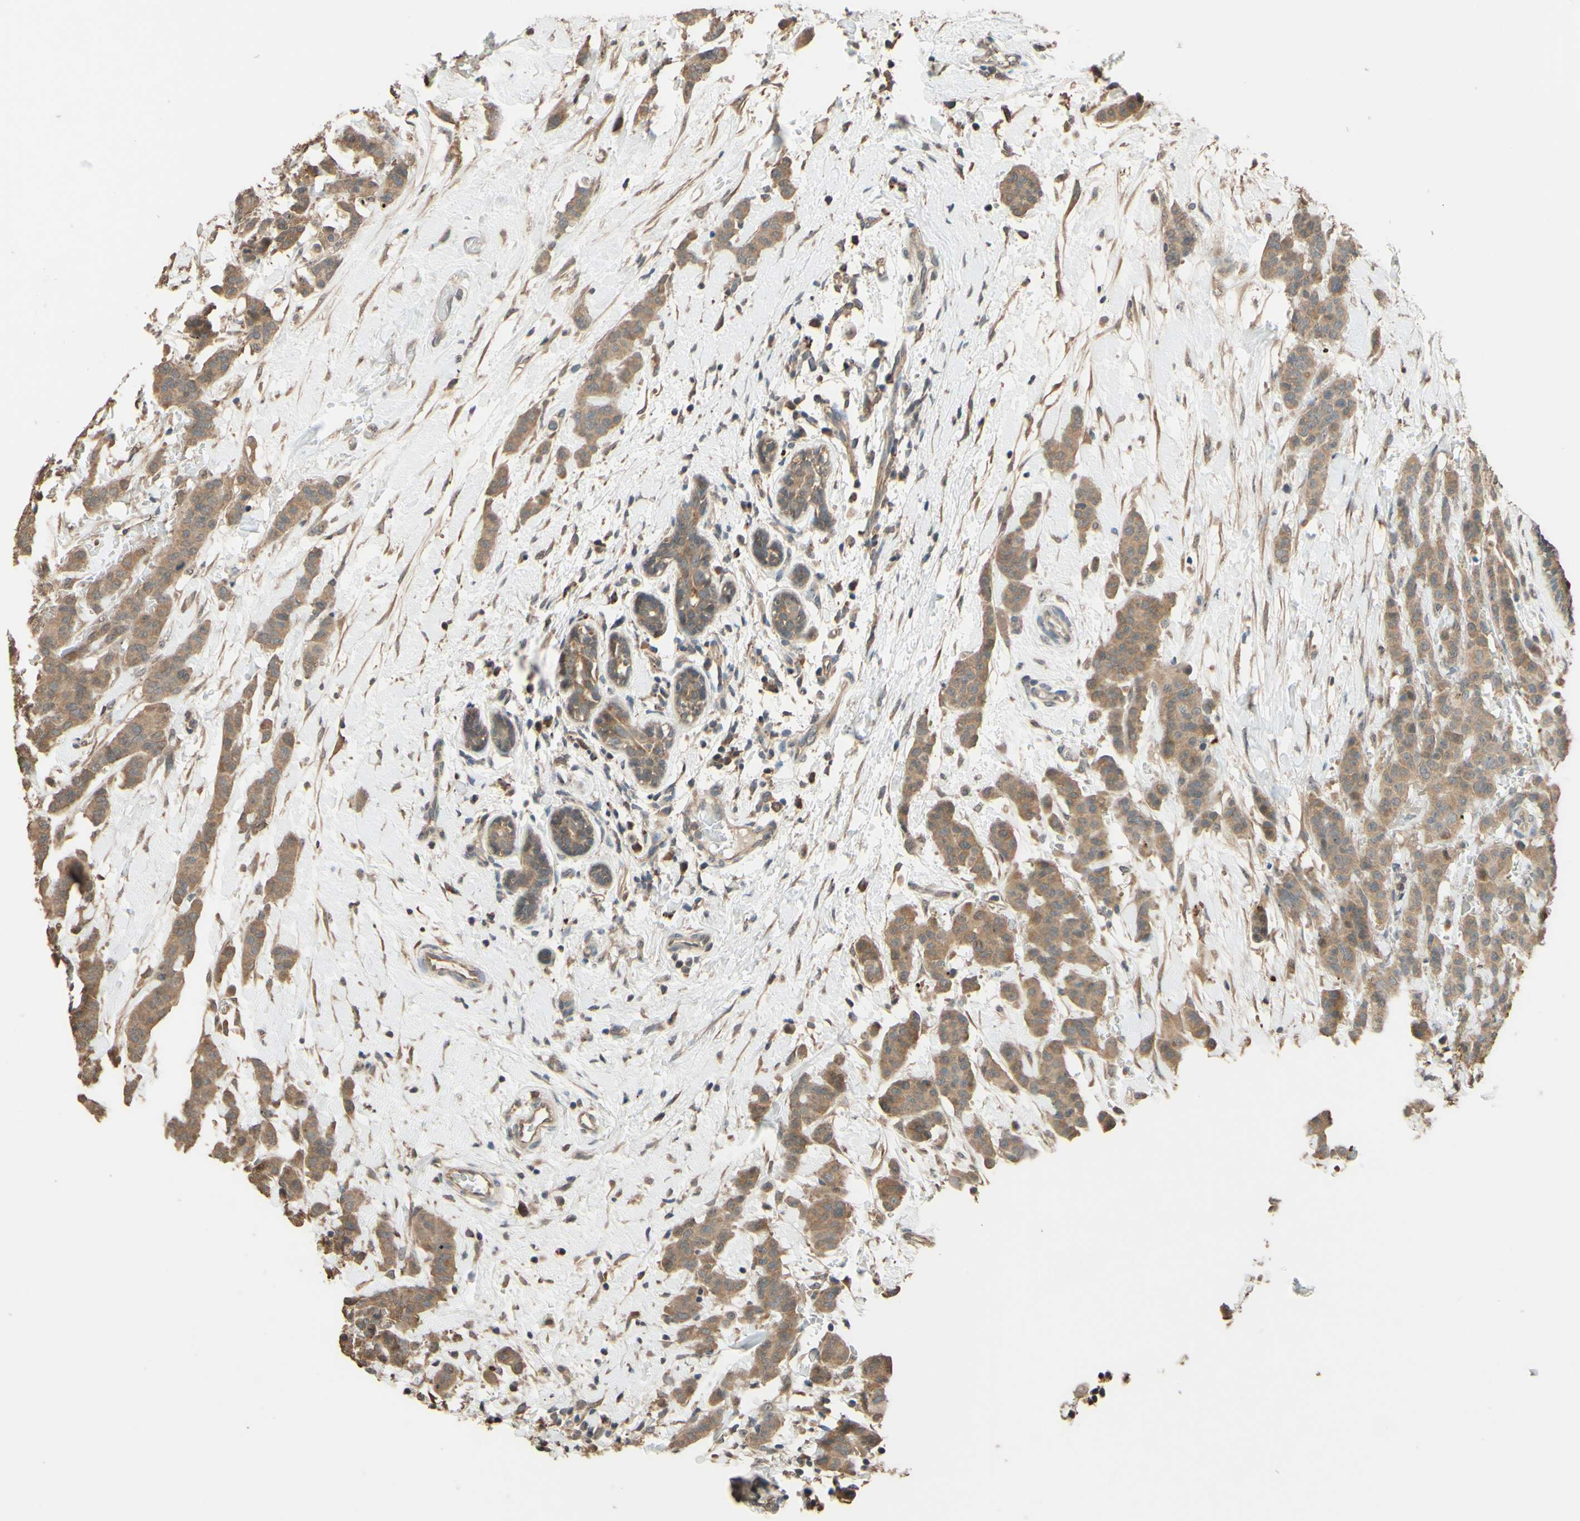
{"staining": {"intensity": "moderate", "quantity": ">75%", "location": "cytoplasmic/membranous"}, "tissue": "breast cancer", "cell_type": "Tumor cells", "image_type": "cancer", "snomed": [{"axis": "morphology", "description": "Normal tissue, NOS"}, {"axis": "morphology", "description": "Duct carcinoma"}, {"axis": "topography", "description": "Breast"}], "caption": "Immunohistochemical staining of breast cancer shows medium levels of moderate cytoplasmic/membranous positivity in about >75% of tumor cells.", "gene": "SMIM19", "patient": {"sex": "female", "age": 40}}